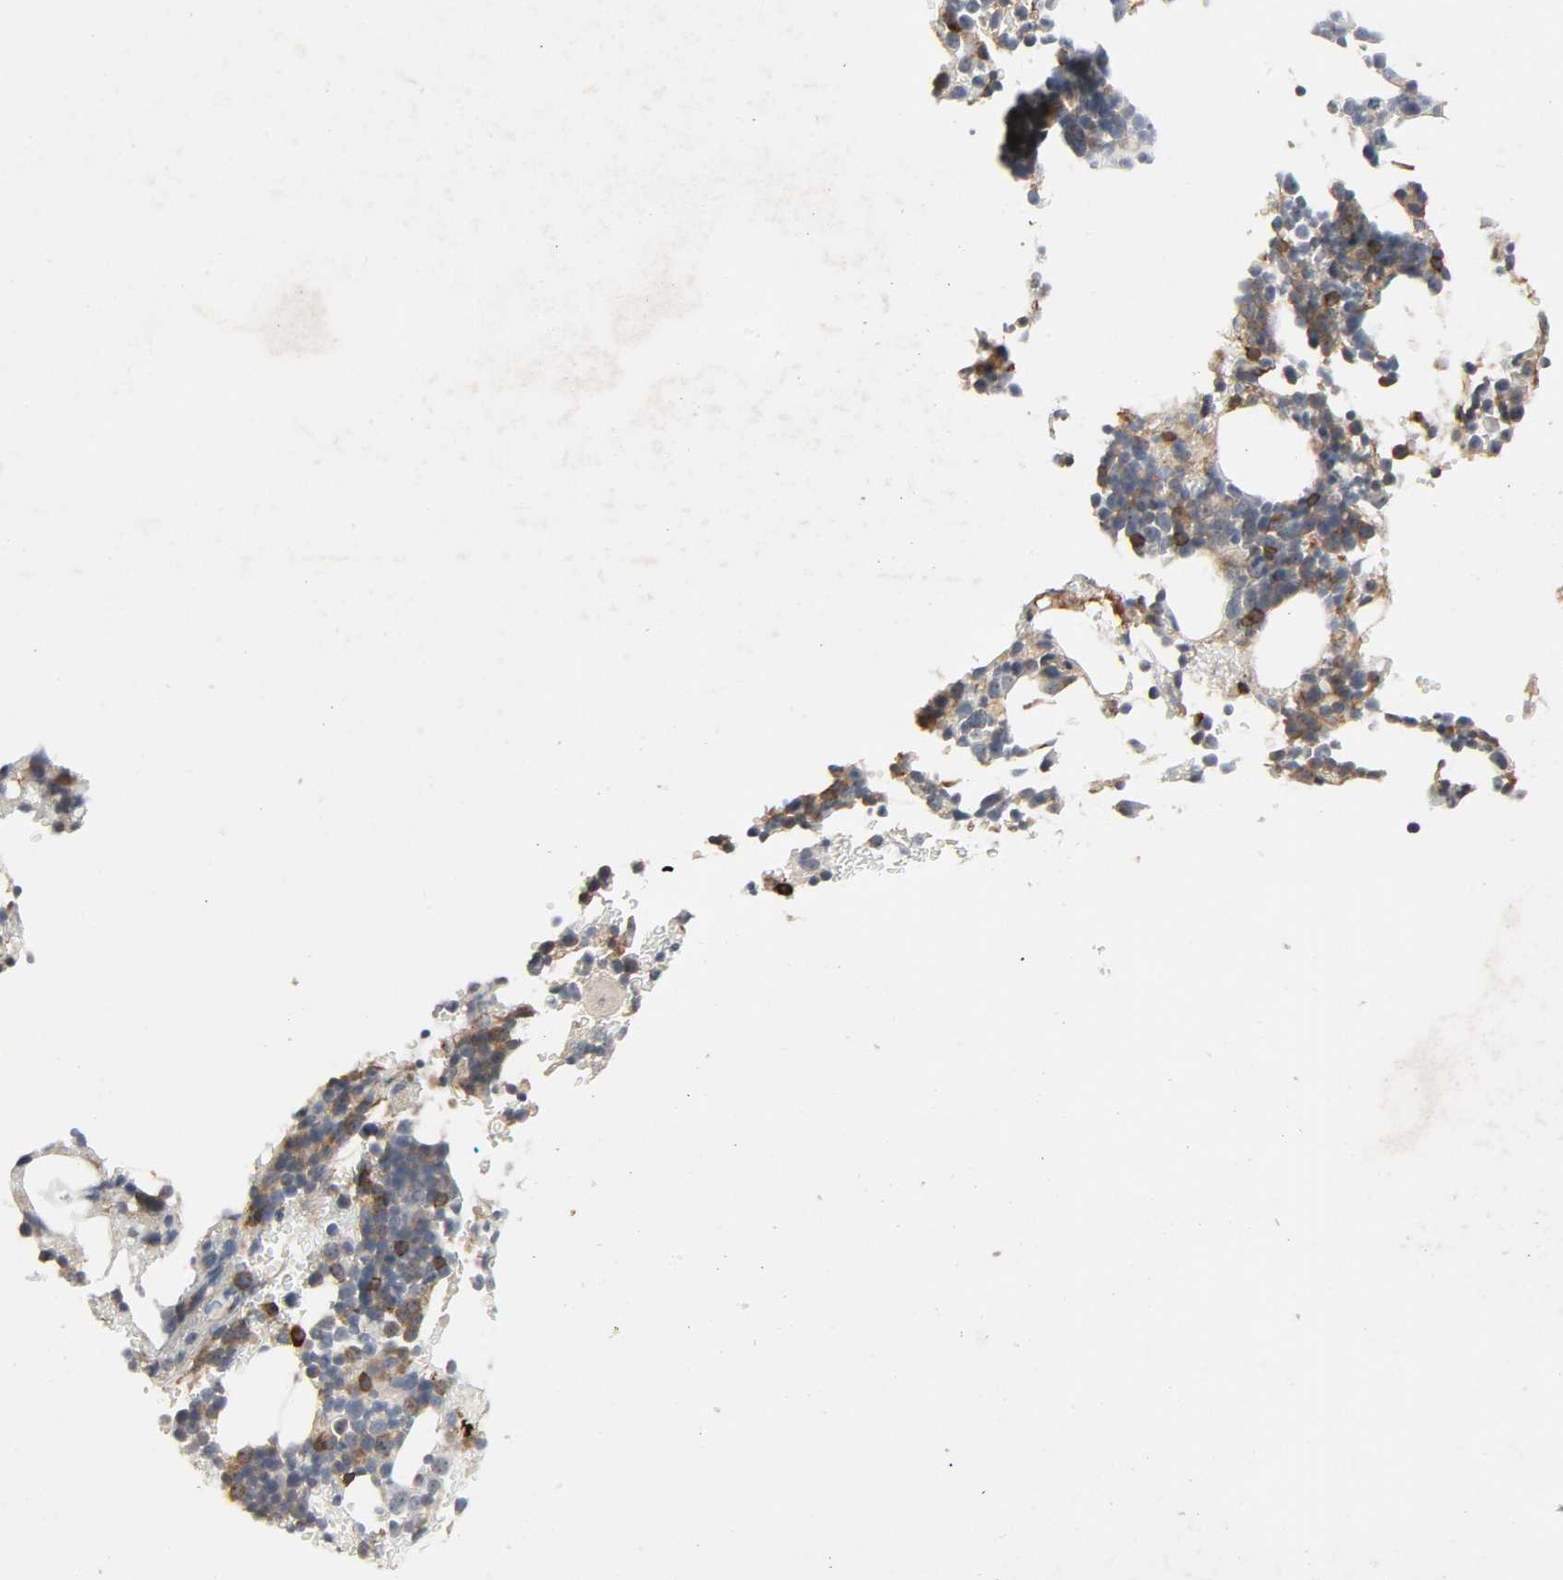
{"staining": {"intensity": "moderate", "quantity": "25%-75%", "location": "cytoplasmic/membranous"}, "tissue": "bone marrow", "cell_type": "Hematopoietic cells", "image_type": "normal", "snomed": [{"axis": "morphology", "description": "Normal tissue, NOS"}, {"axis": "topography", "description": "Bone marrow"}], "caption": "Brown immunohistochemical staining in normal bone marrow displays moderate cytoplasmic/membranous positivity in about 25%-75% of hematopoietic cells.", "gene": "CD4", "patient": {"sex": "male", "age": 17}}